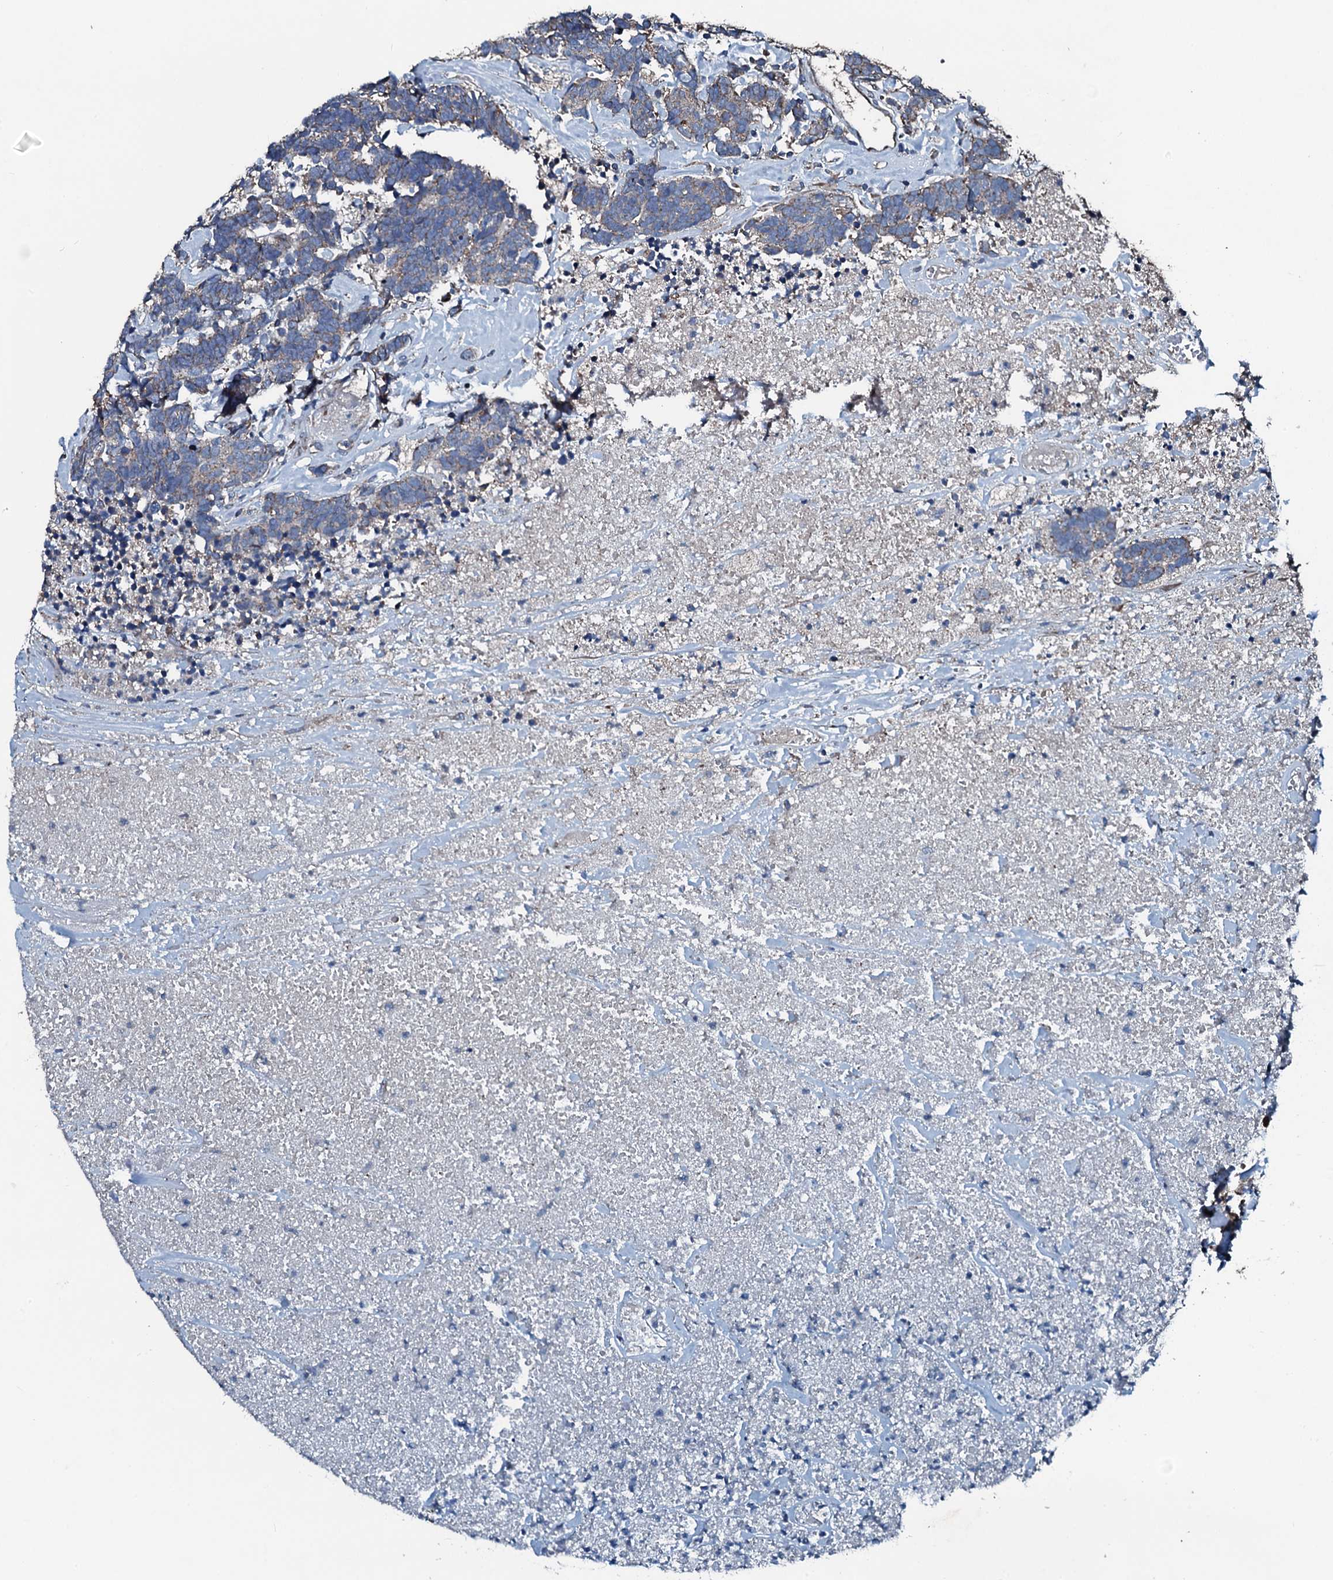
{"staining": {"intensity": "weak", "quantity": "<25%", "location": "cytoplasmic/membranous"}, "tissue": "carcinoid", "cell_type": "Tumor cells", "image_type": "cancer", "snomed": [{"axis": "morphology", "description": "Carcinoma, NOS"}, {"axis": "morphology", "description": "Carcinoid, malignant, NOS"}, {"axis": "topography", "description": "Urinary bladder"}], "caption": "Carcinoma stained for a protein using IHC demonstrates no expression tumor cells.", "gene": "ACSS3", "patient": {"sex": "male", "age": 57}}